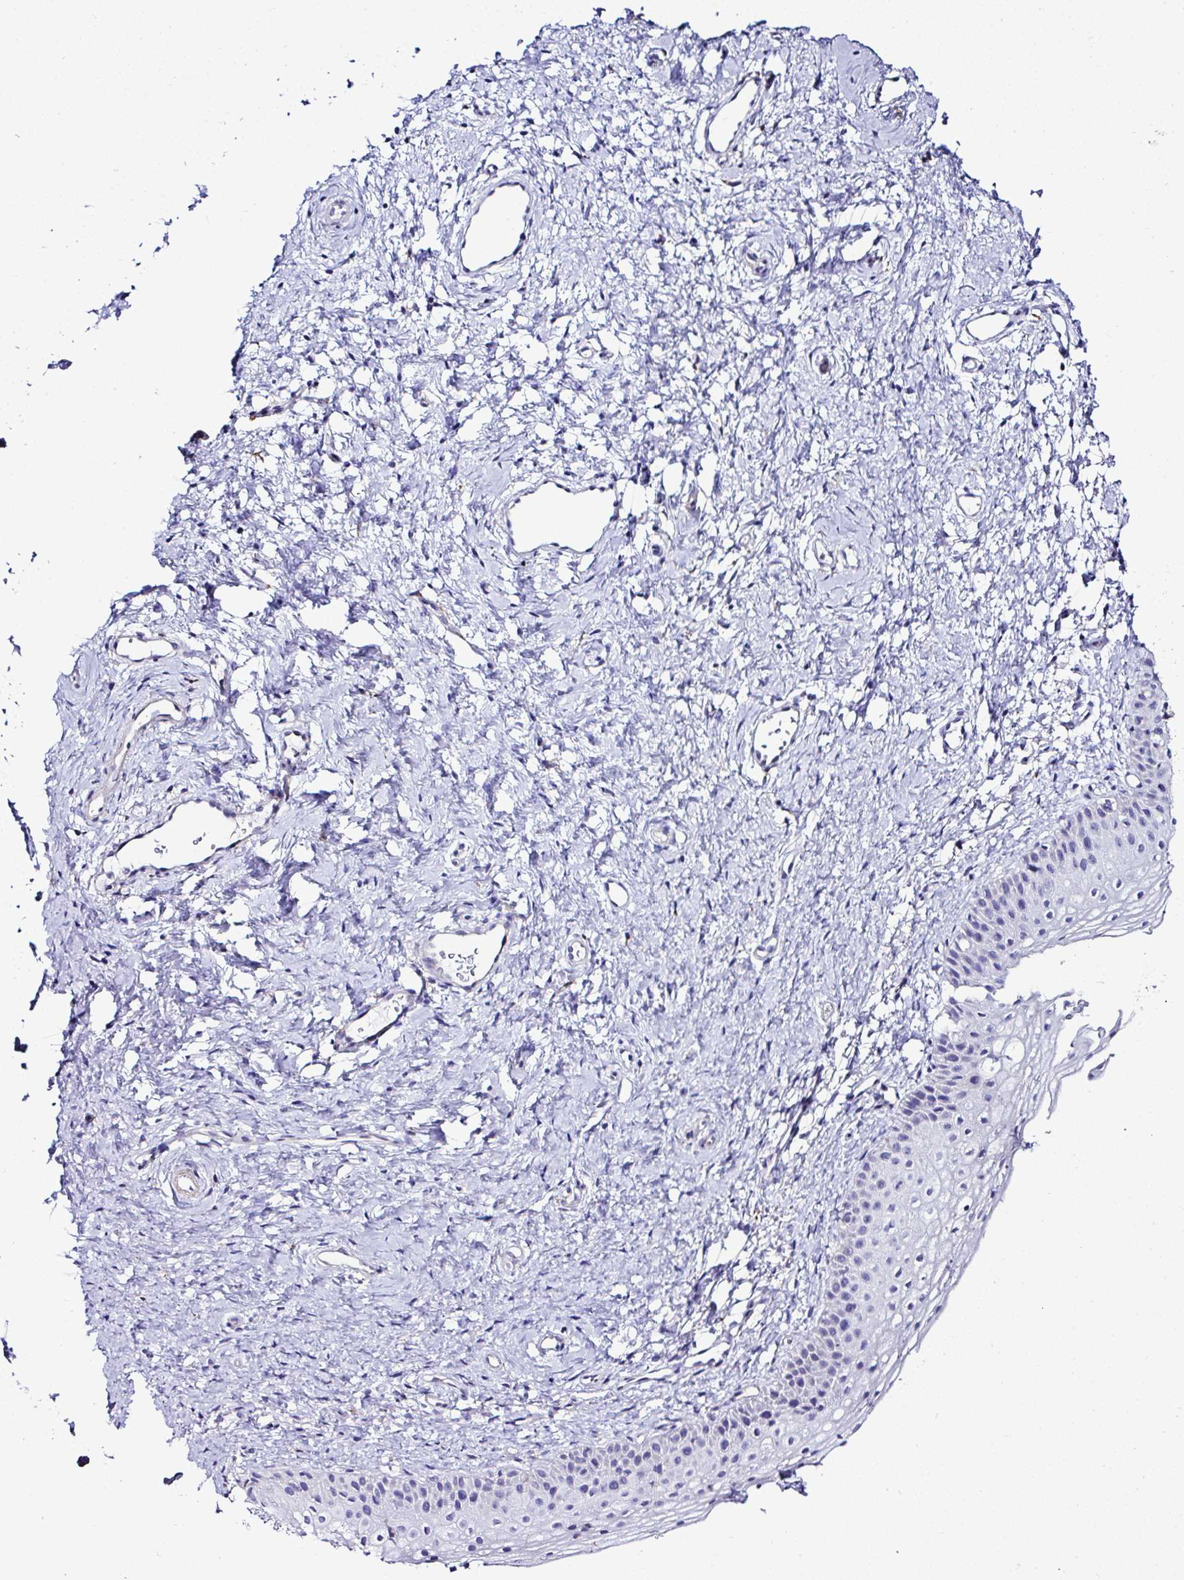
{"staining": {"intensity": "negative", "quantity": "none", "location": "none"}, "tissue": "vagina", "cell_type": "Squamous epithelial cells", "image_type": "normal", "snomed": [{"axis": "morphology", "description": "Normal tissue, NOS"}, {"axis": "topography", "description": "Vagina"}], "caption": "This is a micrograph of immunohistochemistry staining of benign vagina, which shows no expression in squamous epithelial cells. (DAB IHC with hematoxylin counter stain).", "gene": "OR4P4", "patient": {"sex": "female", "age": 65}}